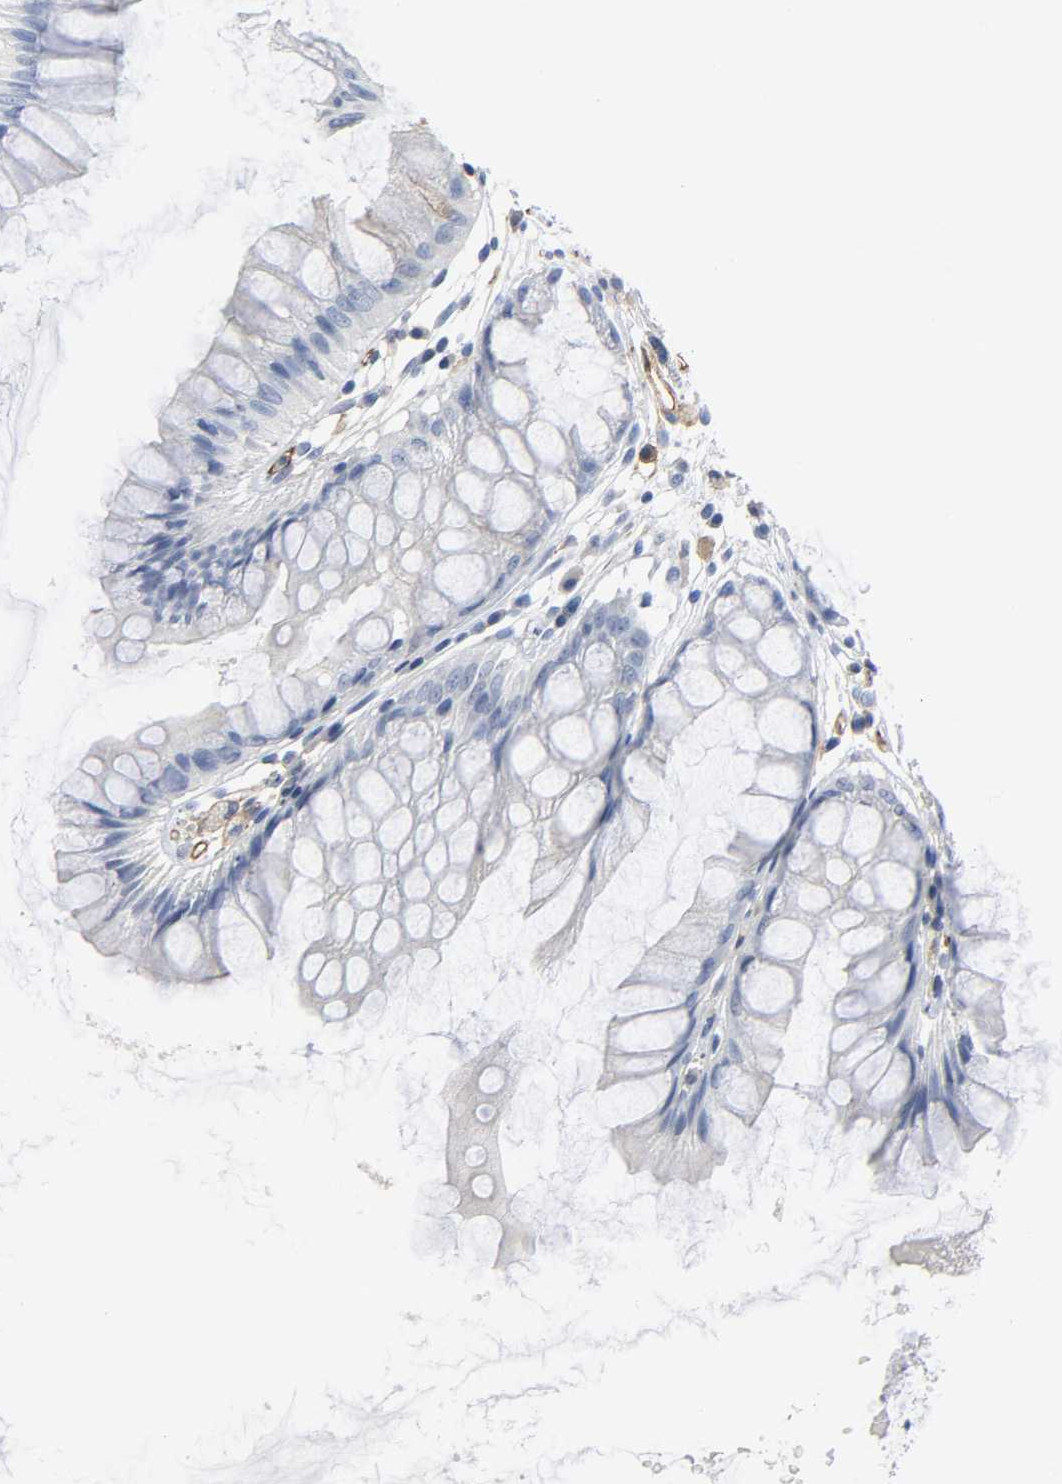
{"staining": {"intensity": "negative", "quantity": "none", "location": "none"}, "tissue": "rectum", "cell_type": "Glandular cells", "image_type": "normal", "snomed": [{"axis": "morphology", "description": "Normal tissue, NOS"}, {"axis": "morphology", "description": "Adenocarcinoma, NOS"}, {"axis": "topography", "description": "Rectum"}], "caption": "This photomicrograph is of benign rectum stained with IHC to label a protein in brown with the nuclei are counter-stained blue. There is no positivity in glandular cells.", "gene": "PECAM1", "patient": {"sex": "female", "age": 65}}